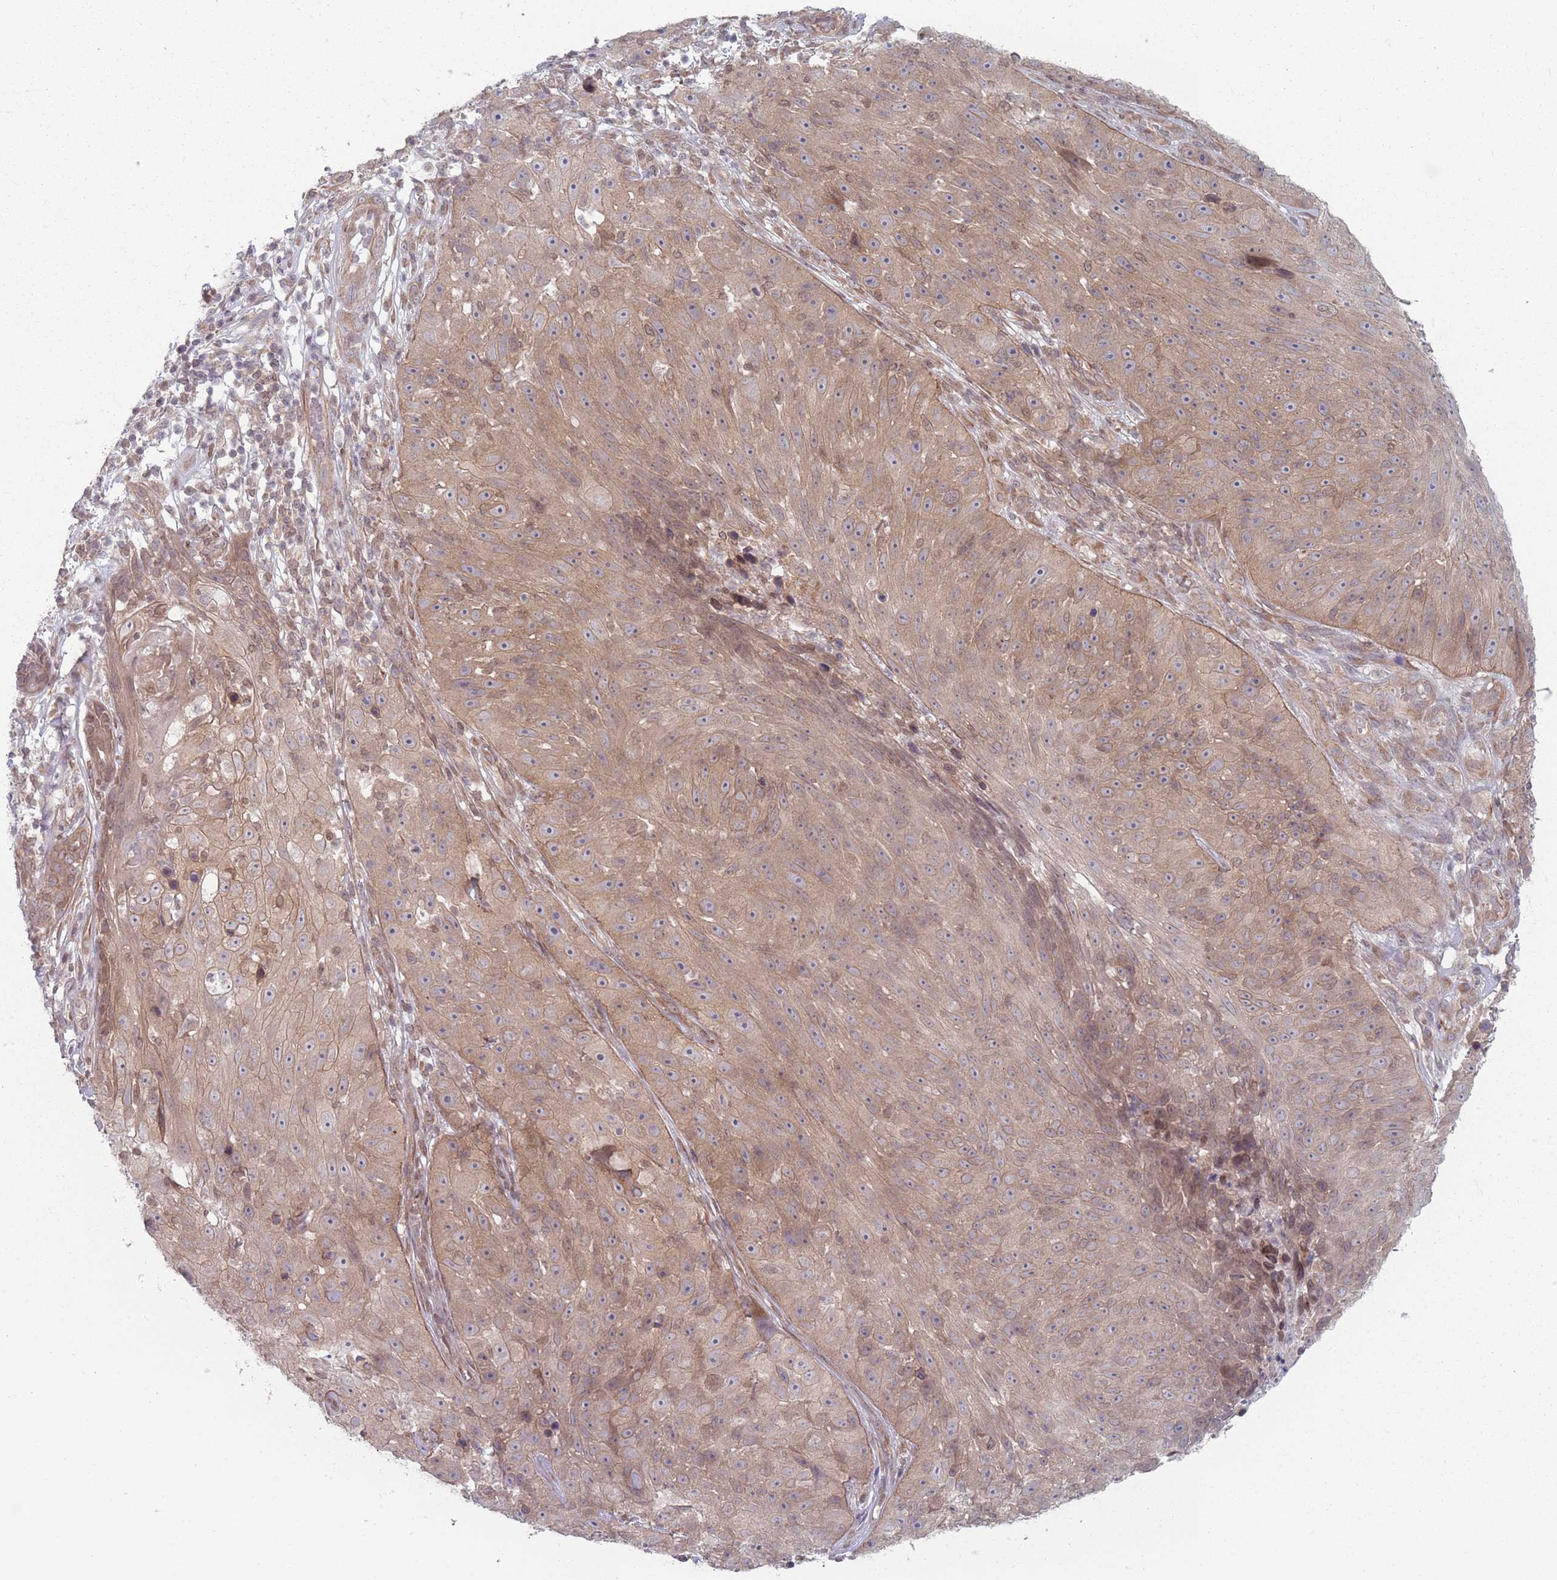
{"staining": {"intensity": "moderate", "quantity": ">75%", "location": "cytoplasmic/membranous"}, "tissue": "skin cancer", "cell_type": "Tumor cells", "image_type": "cancer", "snomed": [{"axis": "morphology", "description": "Squamous cell carcinoma, NOS"}, {"axis": "topography", "description": "Skin"}], "caption": "This is a micrograph of immunohistochemistry (IHC) staining of squamous cell carcinoma (skin), which shows moderate staining in the cytoplasmic/membranous of tumor cells.", "gene": "VRK2", "patient": {"sex": "female", "age": 87}}